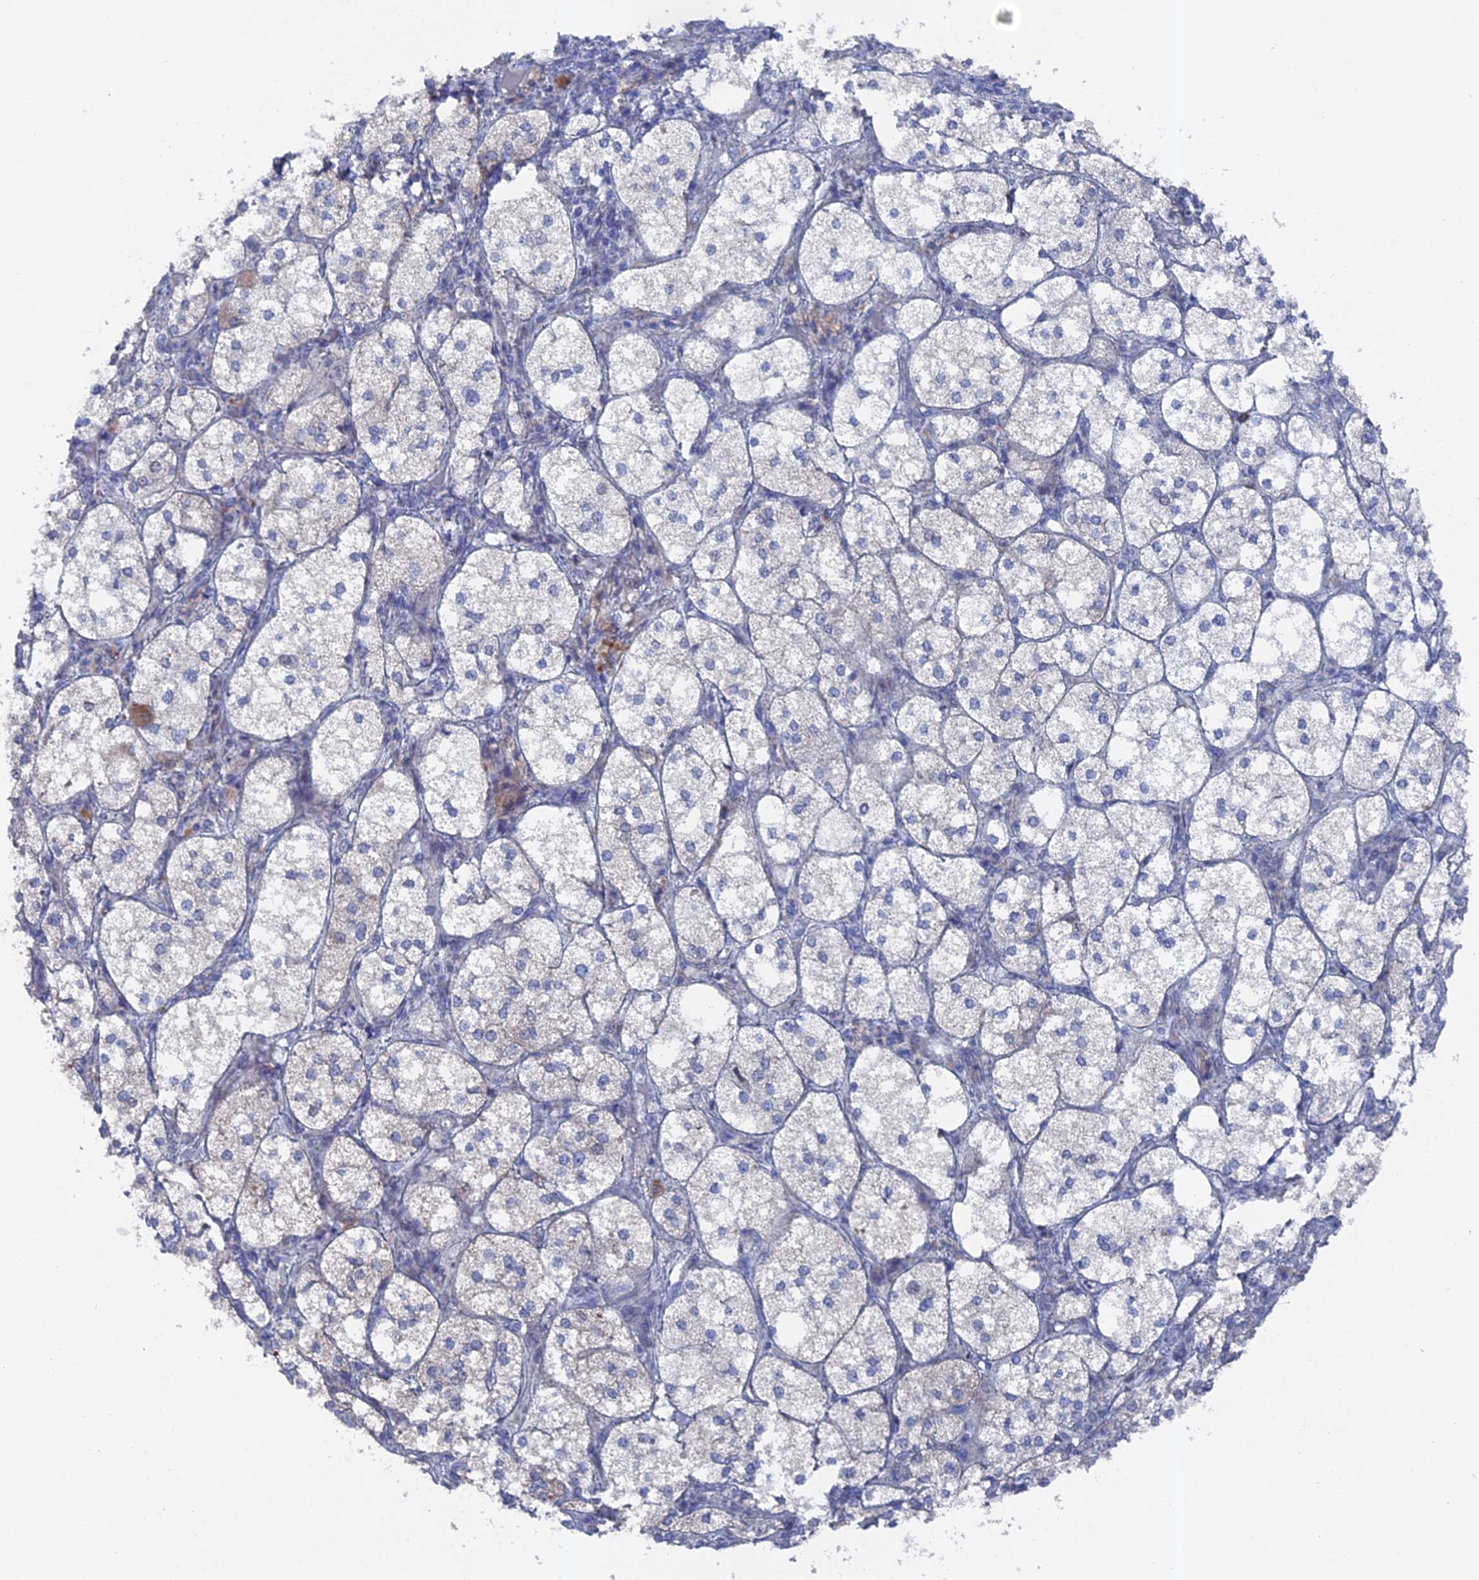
{"staining": {"intensity": "moderate", "quantity": "25%-75%", "location": "cytoplasmic/membranous"}, "tissue": "adrenal gland", "cell_type": "Glandular cells", "image_type": "normal", "snomed": [{"axis": "morphology", "description": "Normal tissue, NOS"}, {"axis": "topography", "description": "Adrenal gland"}], "caption": "Normal adrenal gland was stained to show a protein in brown. There is medium levels of moderate cytoplasmic/membranous expression in approximately 25%-75% of glandular cells.", "gene": "TMEM161A", "patient": {"sex": "female", "age": 61}}